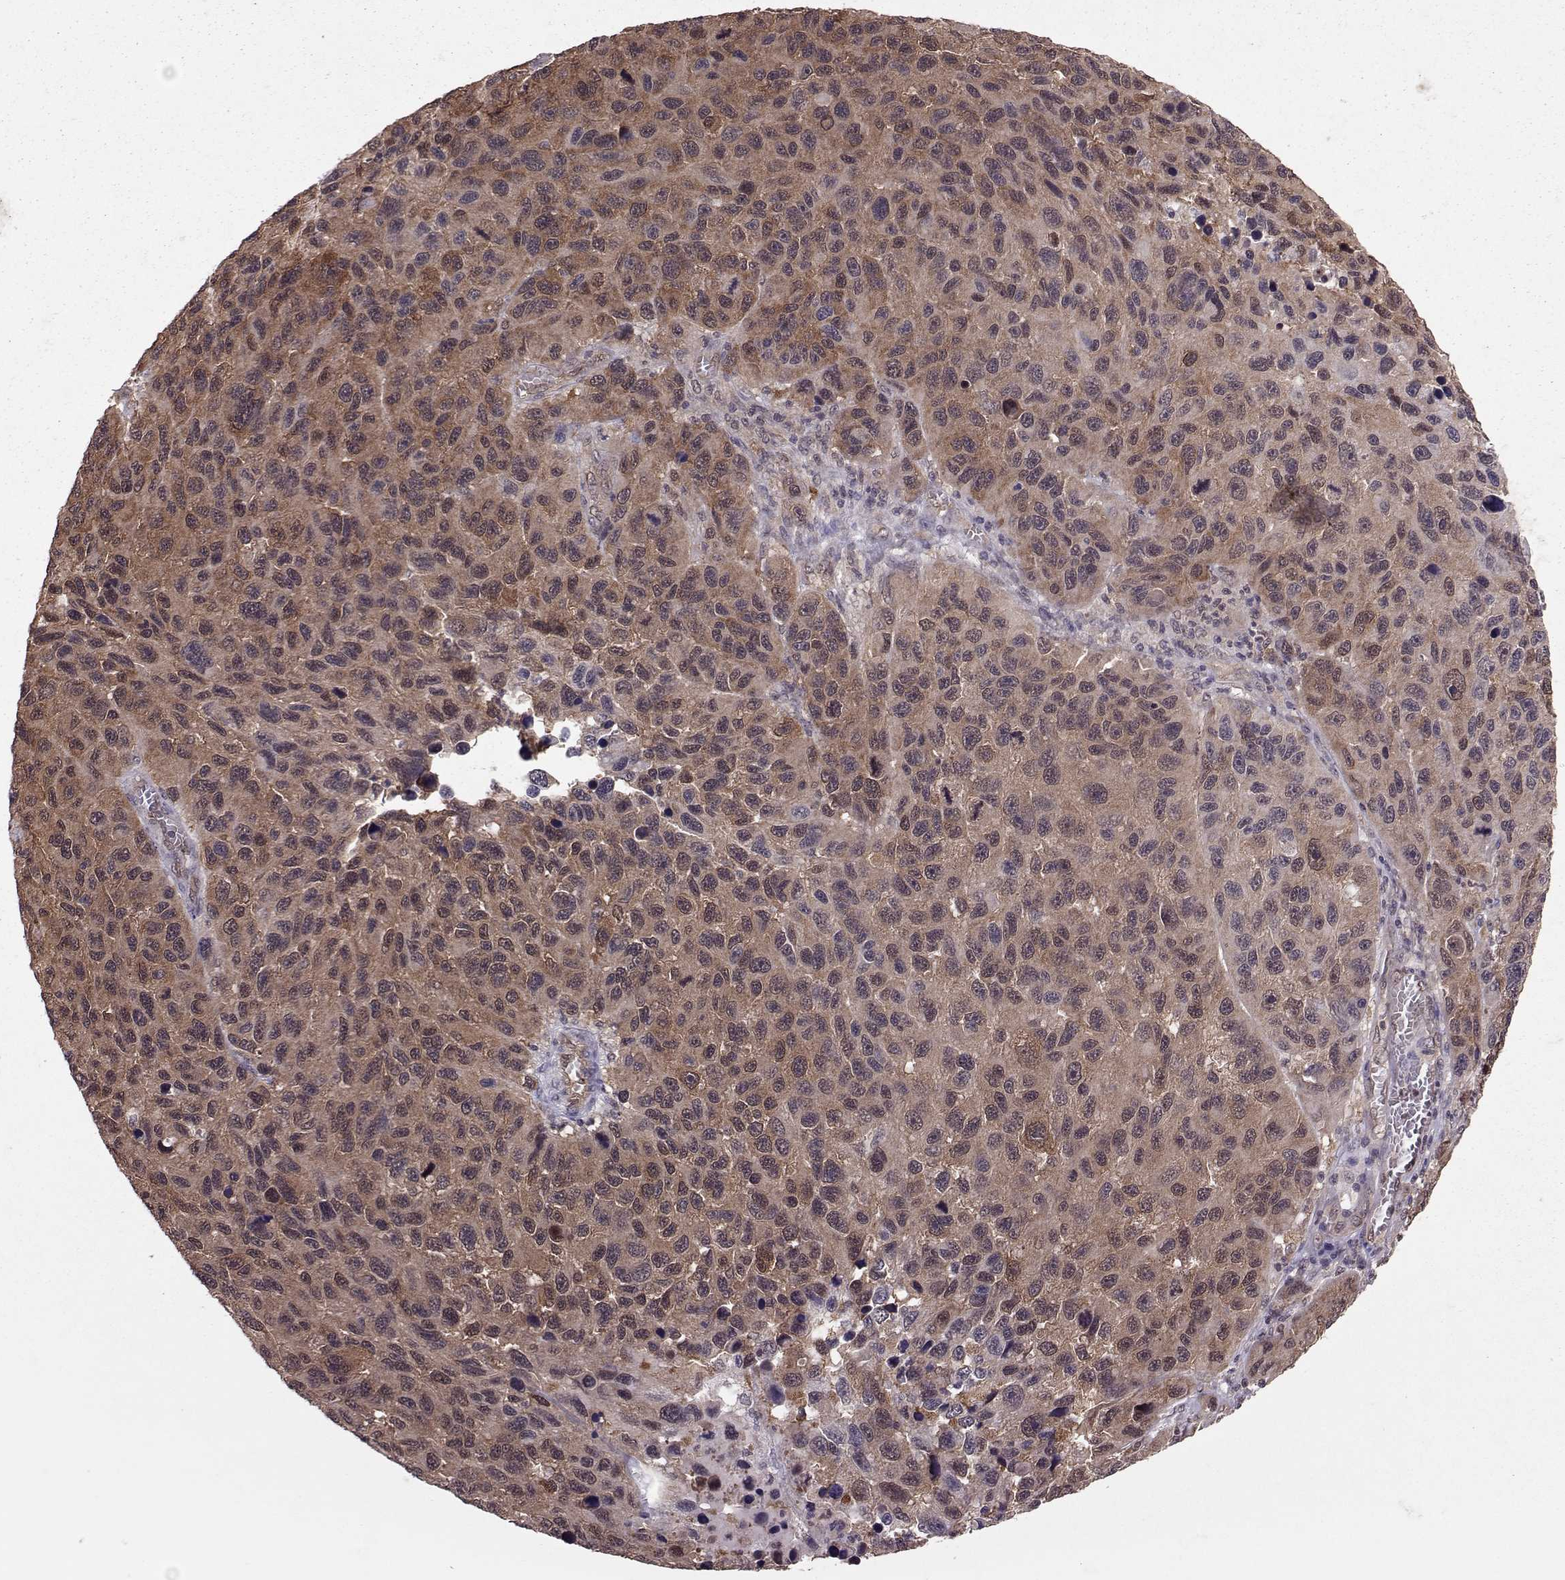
{"staining": {"intensity": "moderate", "quantity": "25%-75%", "location": "cytoplasmic/membranous"}, "tissue": "melanoma", "cell_type": "Tumor cells", "image_type": "cancer", "snomed": [{"axis": "morphology", "description": "Malignant melanoma, NOS"}, {"axis": "topography", "description": "Skin"}], "caption": "Approximately 25%-75% of tumor cells in malignant melanoma exhibit moderate cytoplasmic/membranous protein expression as visualized by brown immunohistochemical staining.", "gene": "PPP2R2A", "patient": {"sex": "male", "age": 53}}